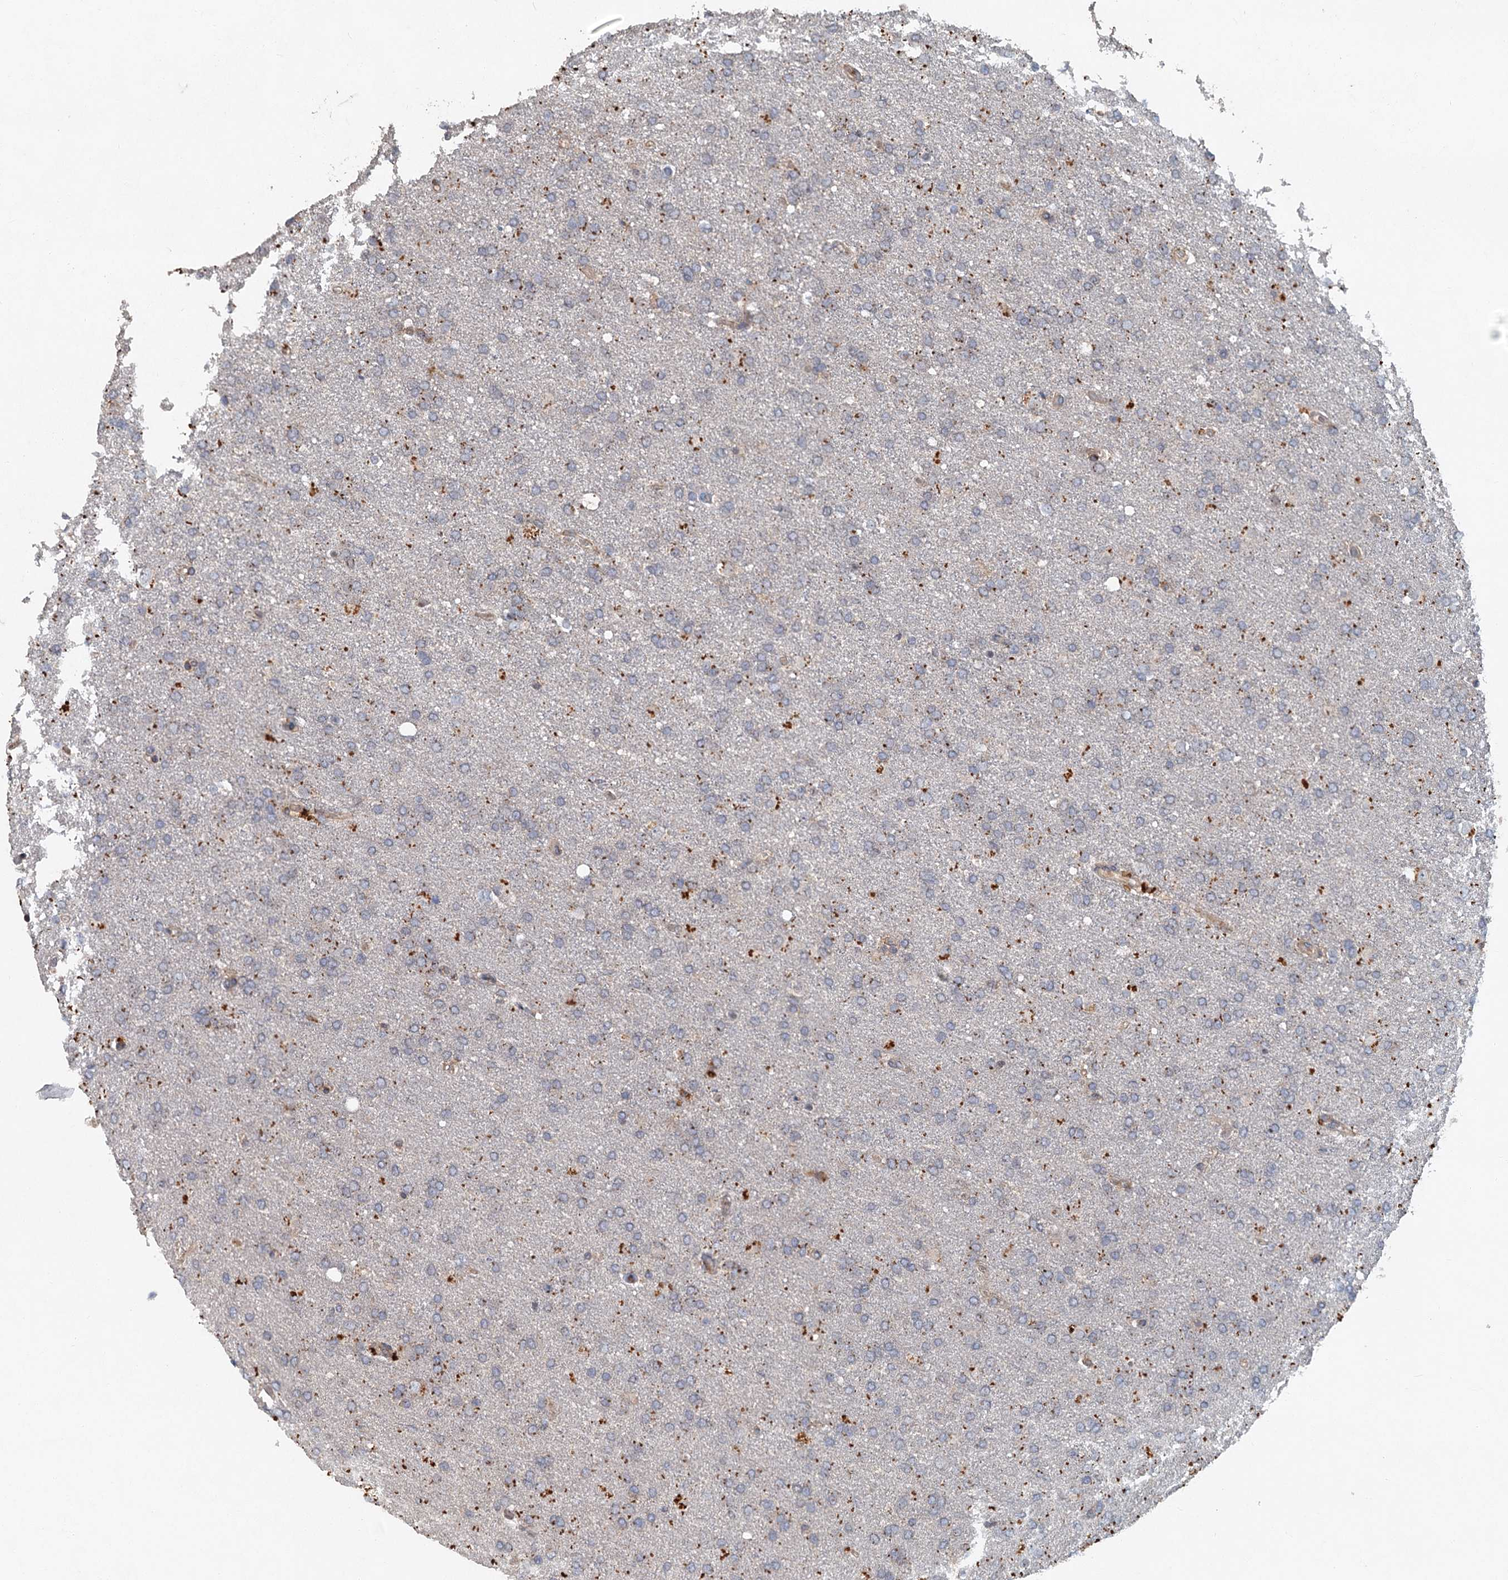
{"staining": {"intensity": "weak", "quantity": "<25%", "location": "cytoplasmic/membranous"}, "tissue": "glioma", "cell_type": "Tumor cells", "image_type": "cancer", "snomed": [{"axis": "morphology", "description": "Glioma, malignant, High grade"}, {"axis": "topography", "description": "Brain"}], "caption": "Photomicrograph shows no protein expression in tumor cells of malignant glioma (high-grade) tissue.", "gene": "SRPX2", "patient": {"sex": "male", "age": 72}}